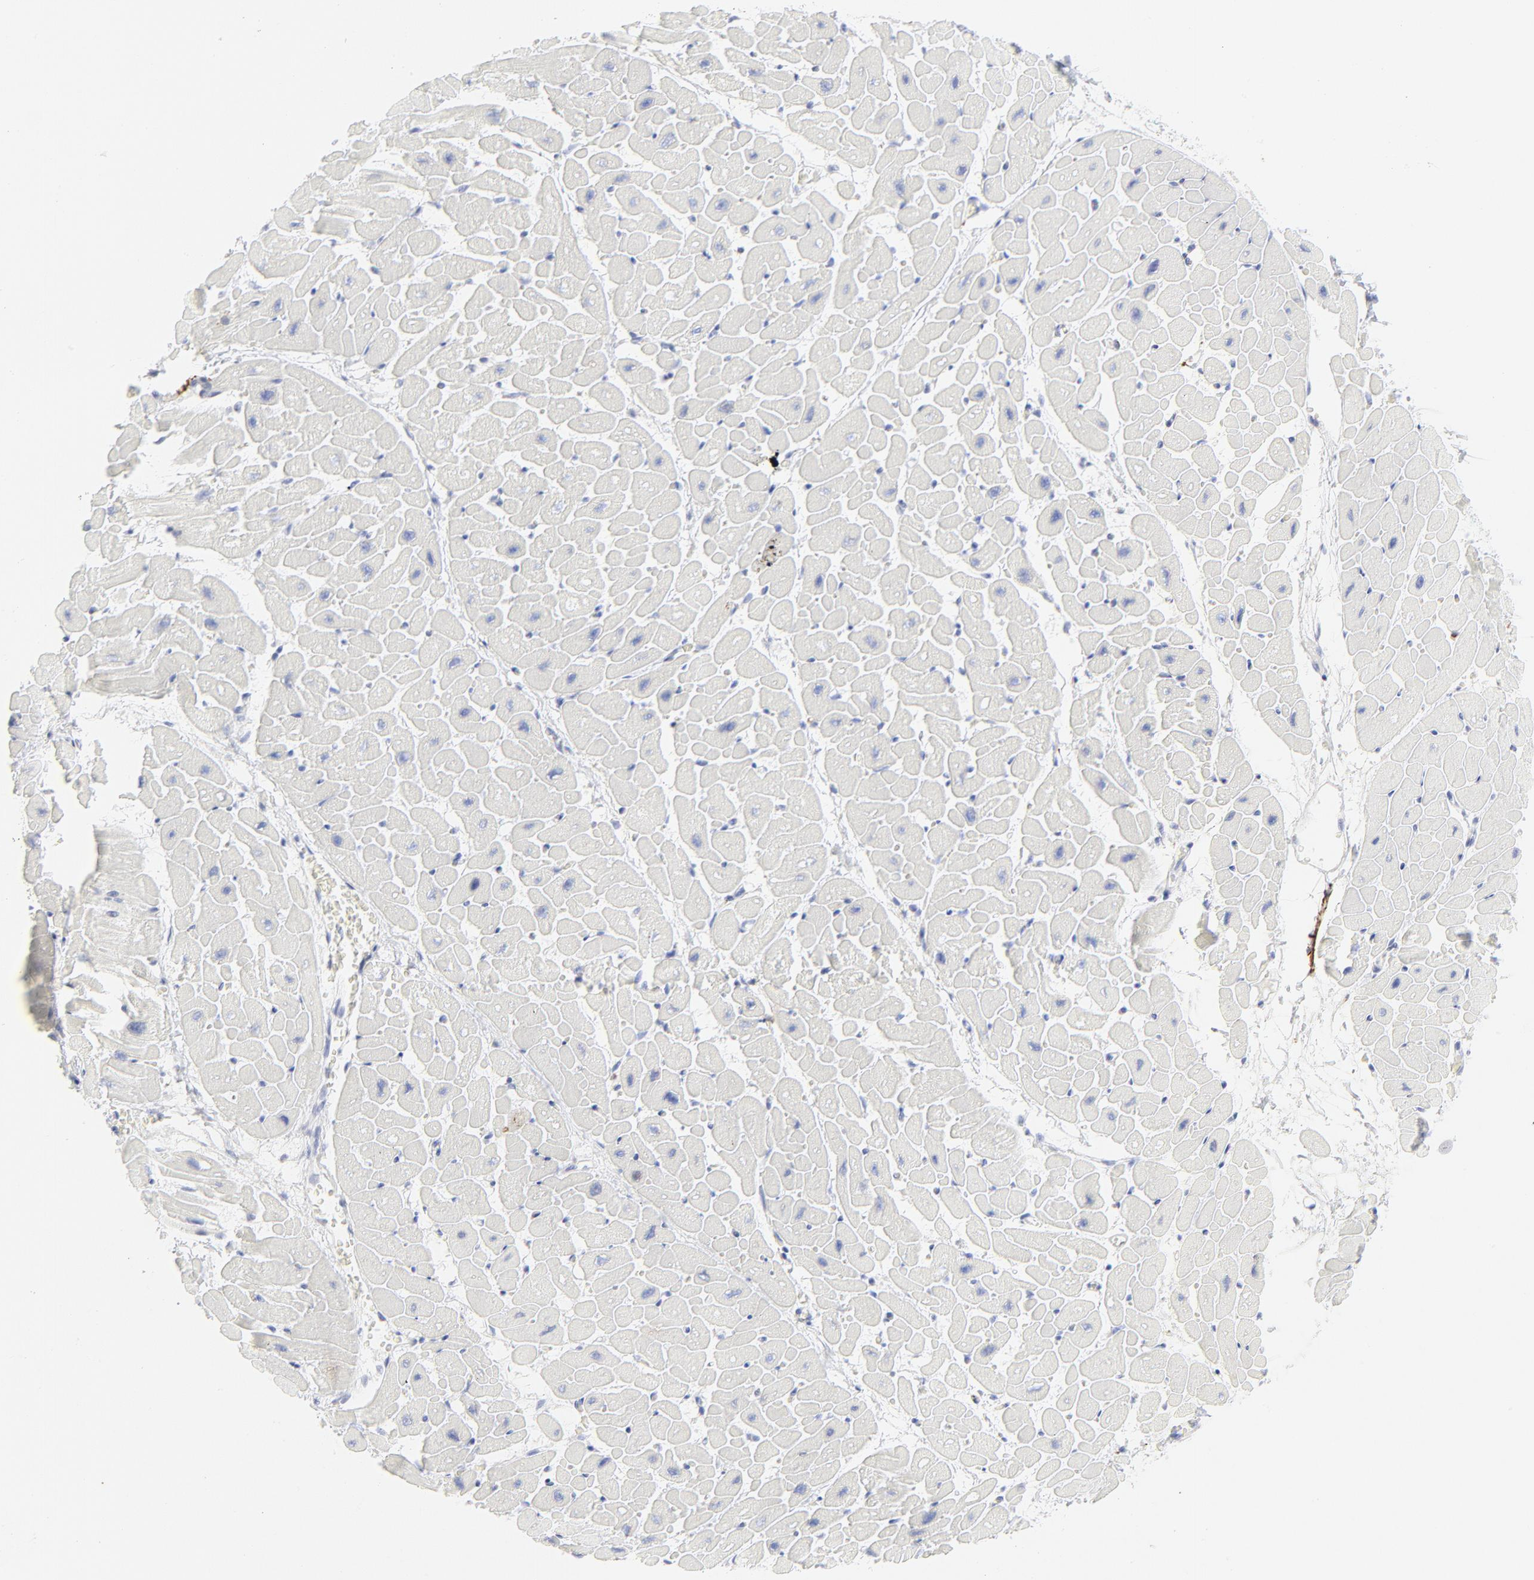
{"staining": {"intensity": "negative", "quantity": "none", "location": "none"}, "tissue": "heart muscle", "cell_type": "Cardiomyocytes", "image_type": "normal", "snomed": [{"axis": "morphology", "description": "Normal tissue, NOS"}, {"axis": "topography", "description": "Heart"}], "caption": "Immunohistochemistry (IHC) of unremarkable heart muscle shows no staining in cardiomyocytes.", "gene": "CCR7", "patient": {"sex": "male", "age": 45}}